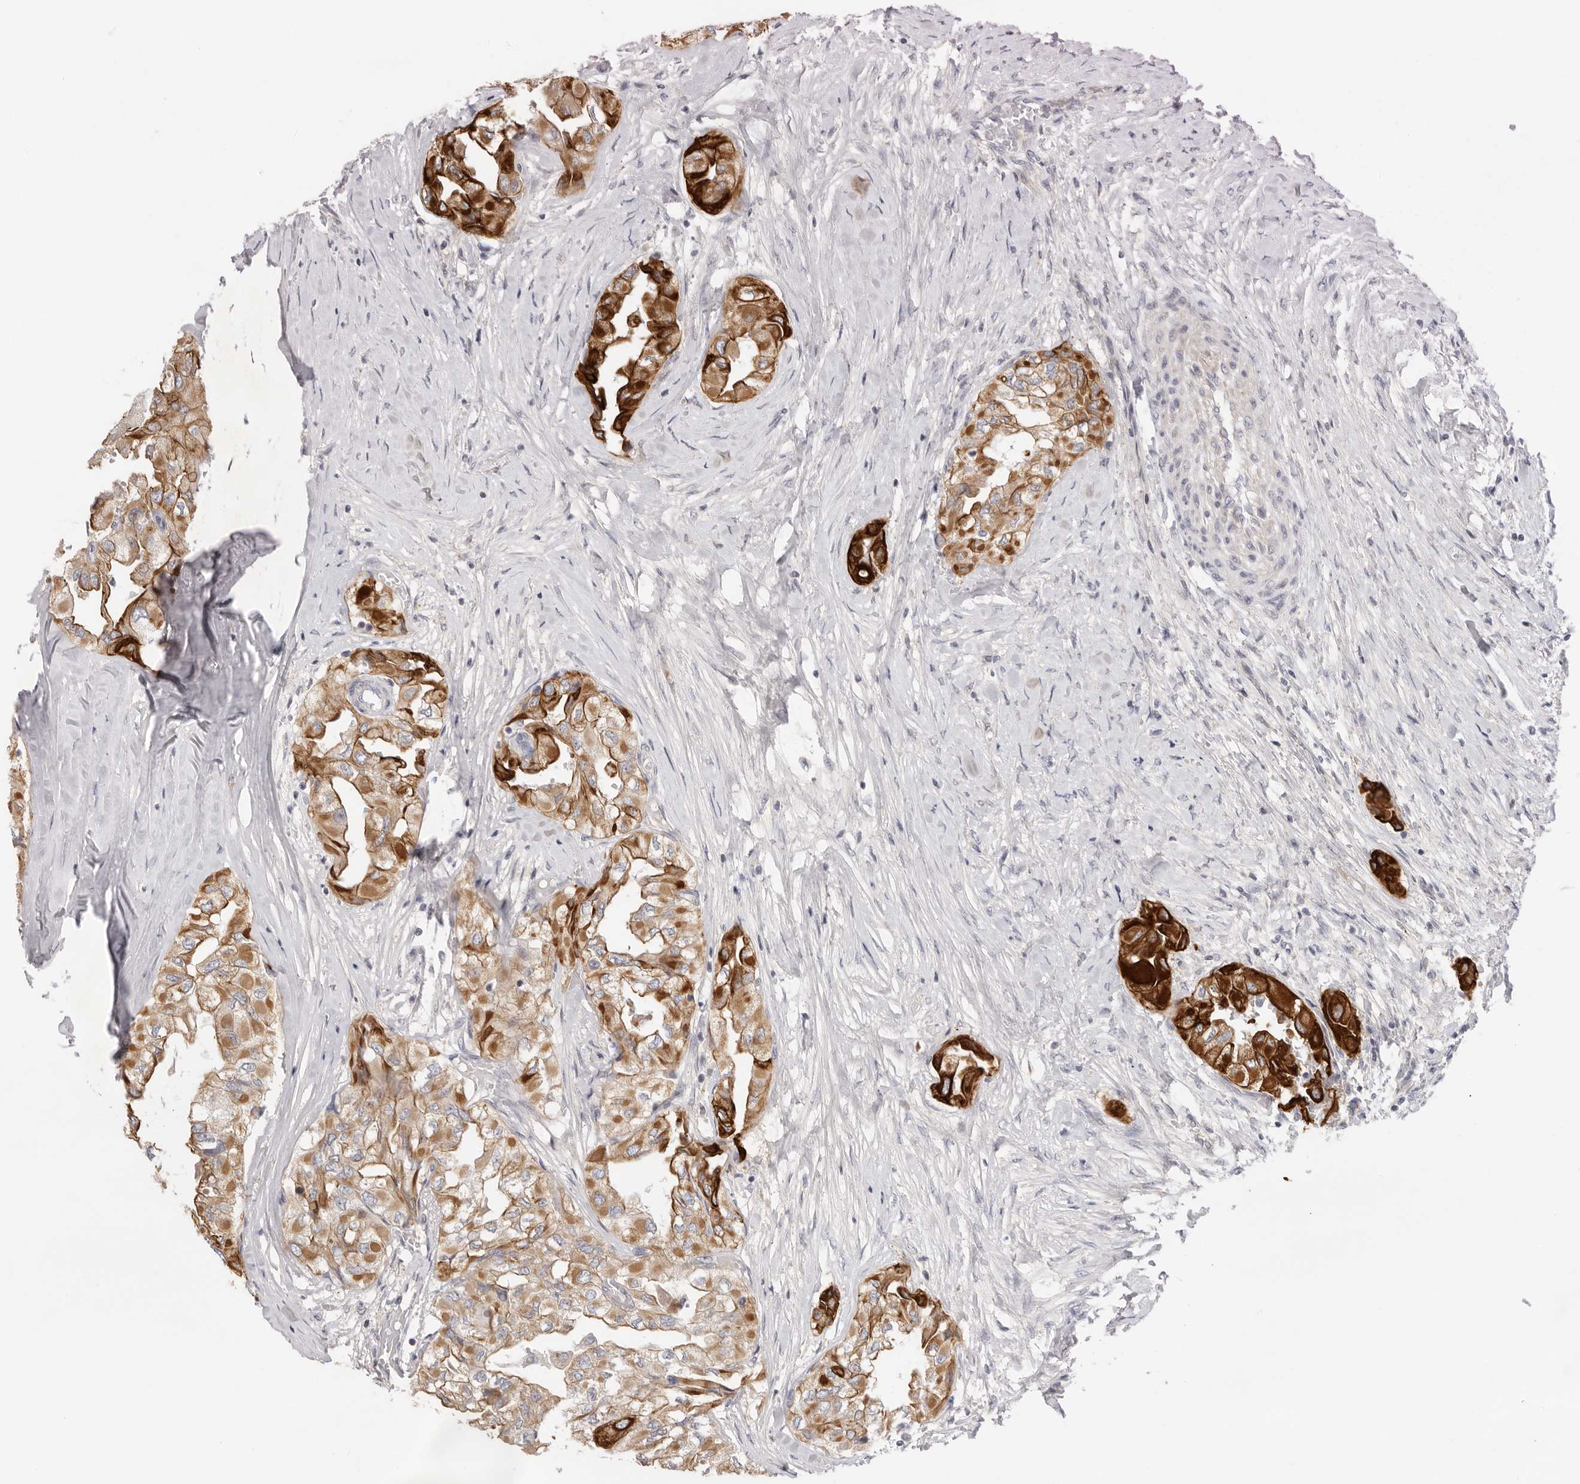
{"staining": {"intensity": "strong", "quantity": ">75%", "location": "cytoplasmic/membranous"}, "tissue": "thyroid cancer", "cell_type": "Tumor cells", "image_type": "cancer", "snomed": [{"axis": "morphology", "description": "Papillary adenocarcinoma, NOS"}, {"axis": "topography", "description": "Thyroid gland"}], "caption": "Thyroid papillary adenocarcinoma stained with a protein marker shows strong staining in tumor cells.", "gene": "USH1C", "patient": {"sex": "female", "age": 59}}